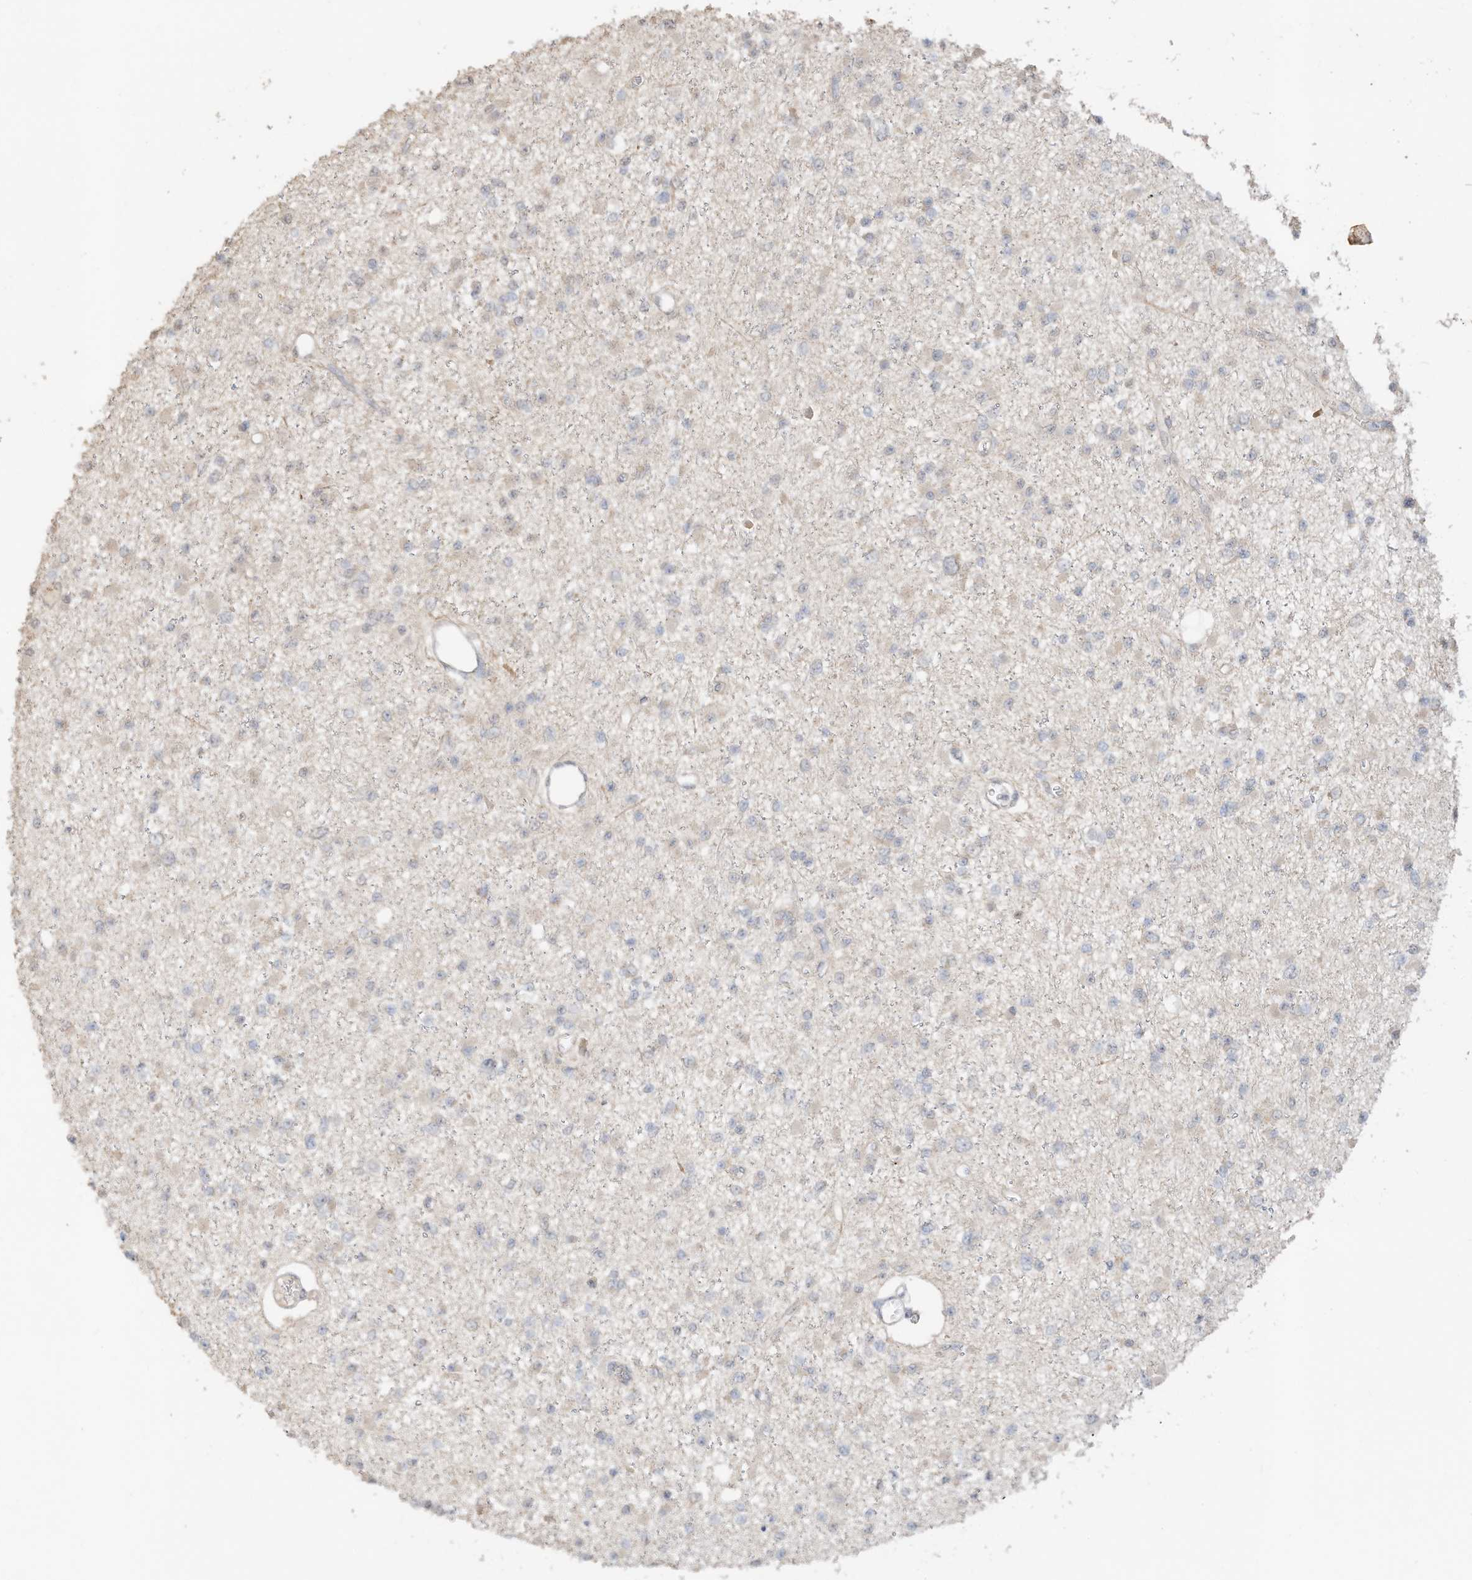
{"staining": {"intensity": "negative", "quantity": "none", "location": "none"}, "tissue": "glioma", "cell_type": "Tumor cells", "image_type": "cancer", "snomed": [{"axis": "morphology", "description": "Glioma, malignant, Low grade"}, {"axis": "topography", "description": "Brain"}], "caption": "Immunohistochemical staining of human glioma reveals no significant expression in tumor cells.", "gene": "CAGE1", "patient": {"sex": "female", "age": 22}}